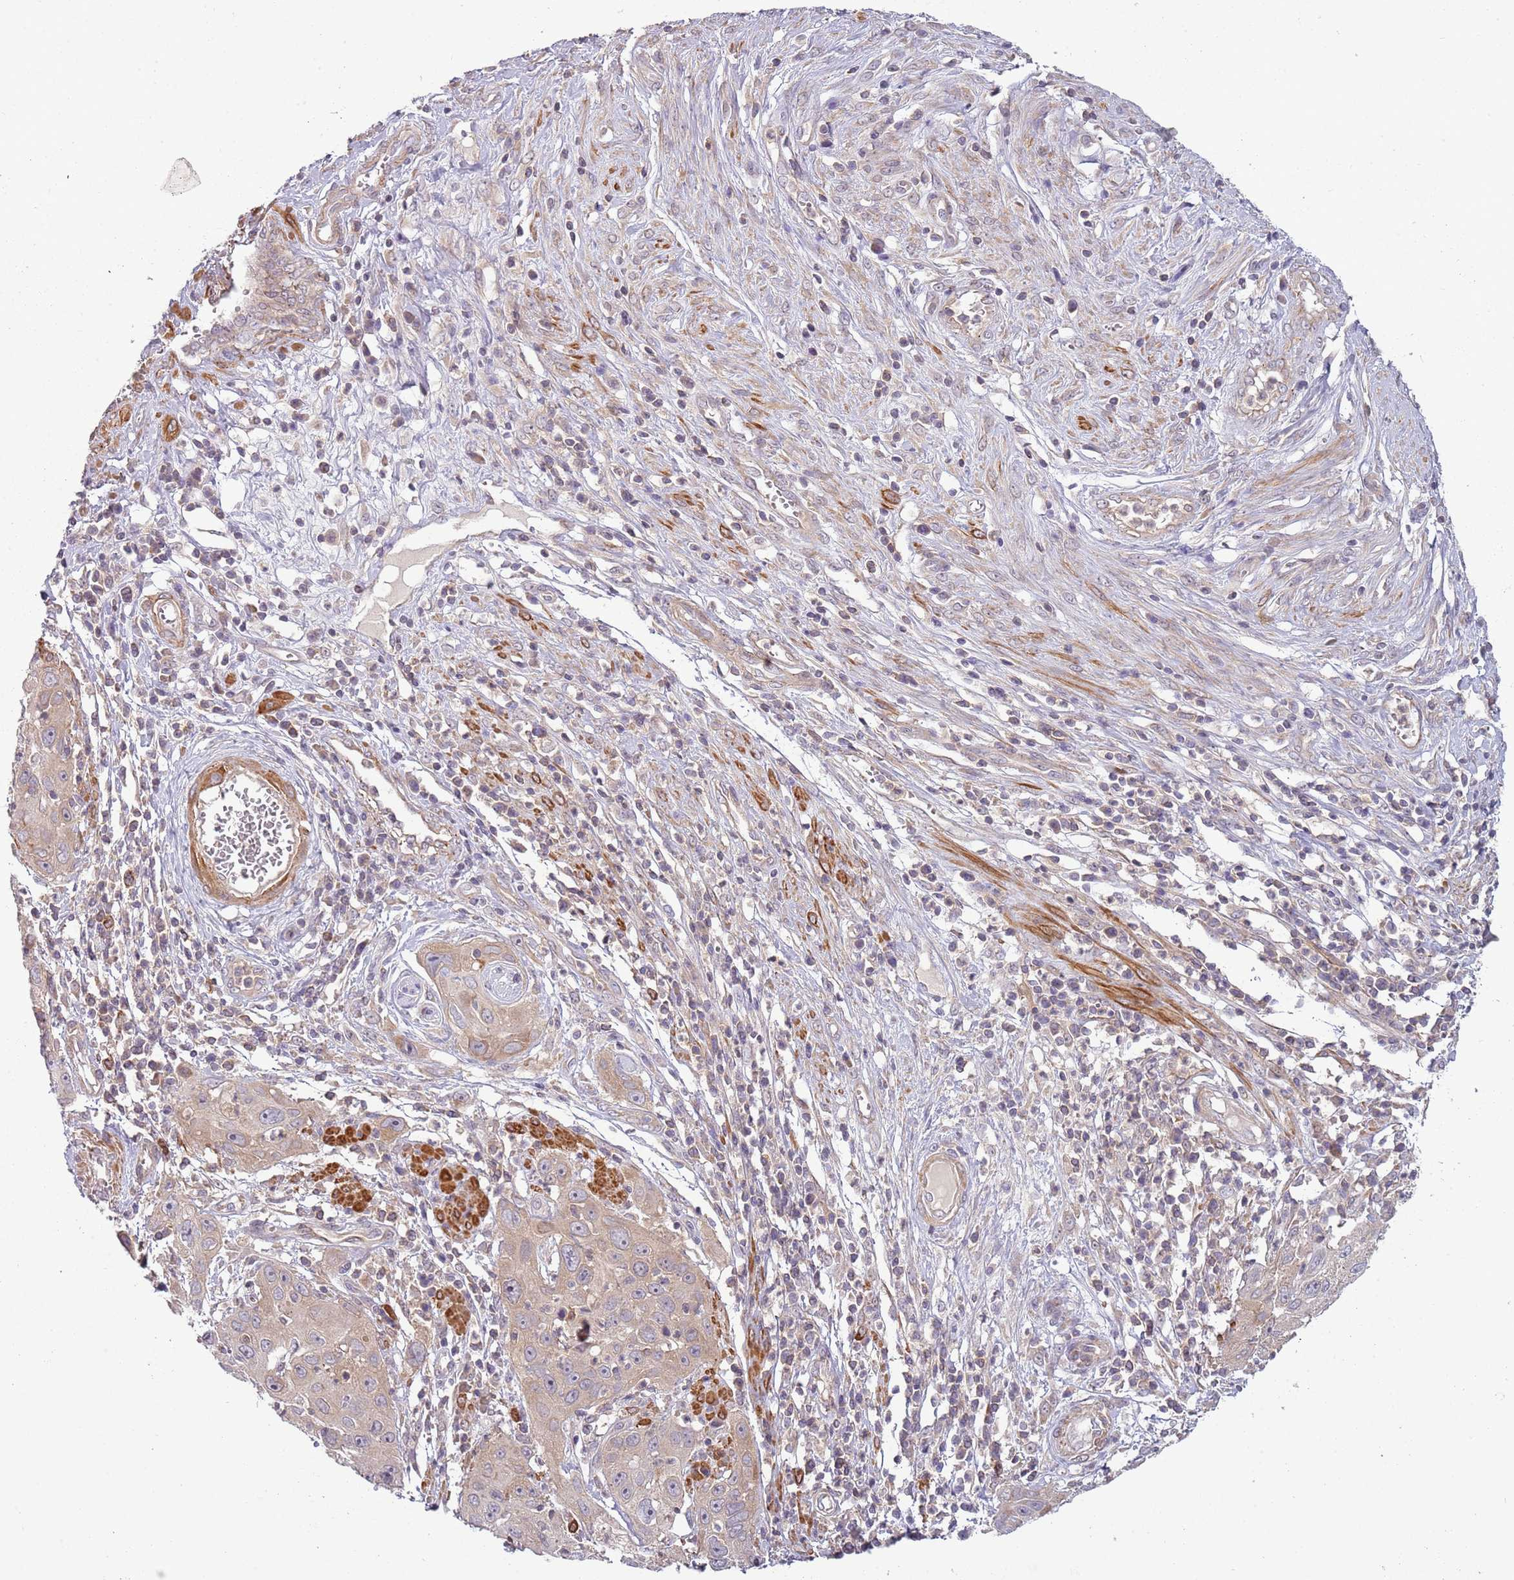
{"staining": {"intensity": "weak", "quantity": "<25%", "location": "cytoplasmic/membranous"}, "tissue": "cervical cancer", "cell_type": "Tumor cells", "image_type": "cancer", "snomed": [{"axis": "morphology", "description": "Squamous cell carcinoma, NOS"}, {"axis": "topography", "description": "Cervix"}], "caption": "Tumor cells are negative for brown protein staining in cervical cancer (squamous cell carcinoma).", "gene": "DTD2", "patient": {"sex": "female", "age": 36}}